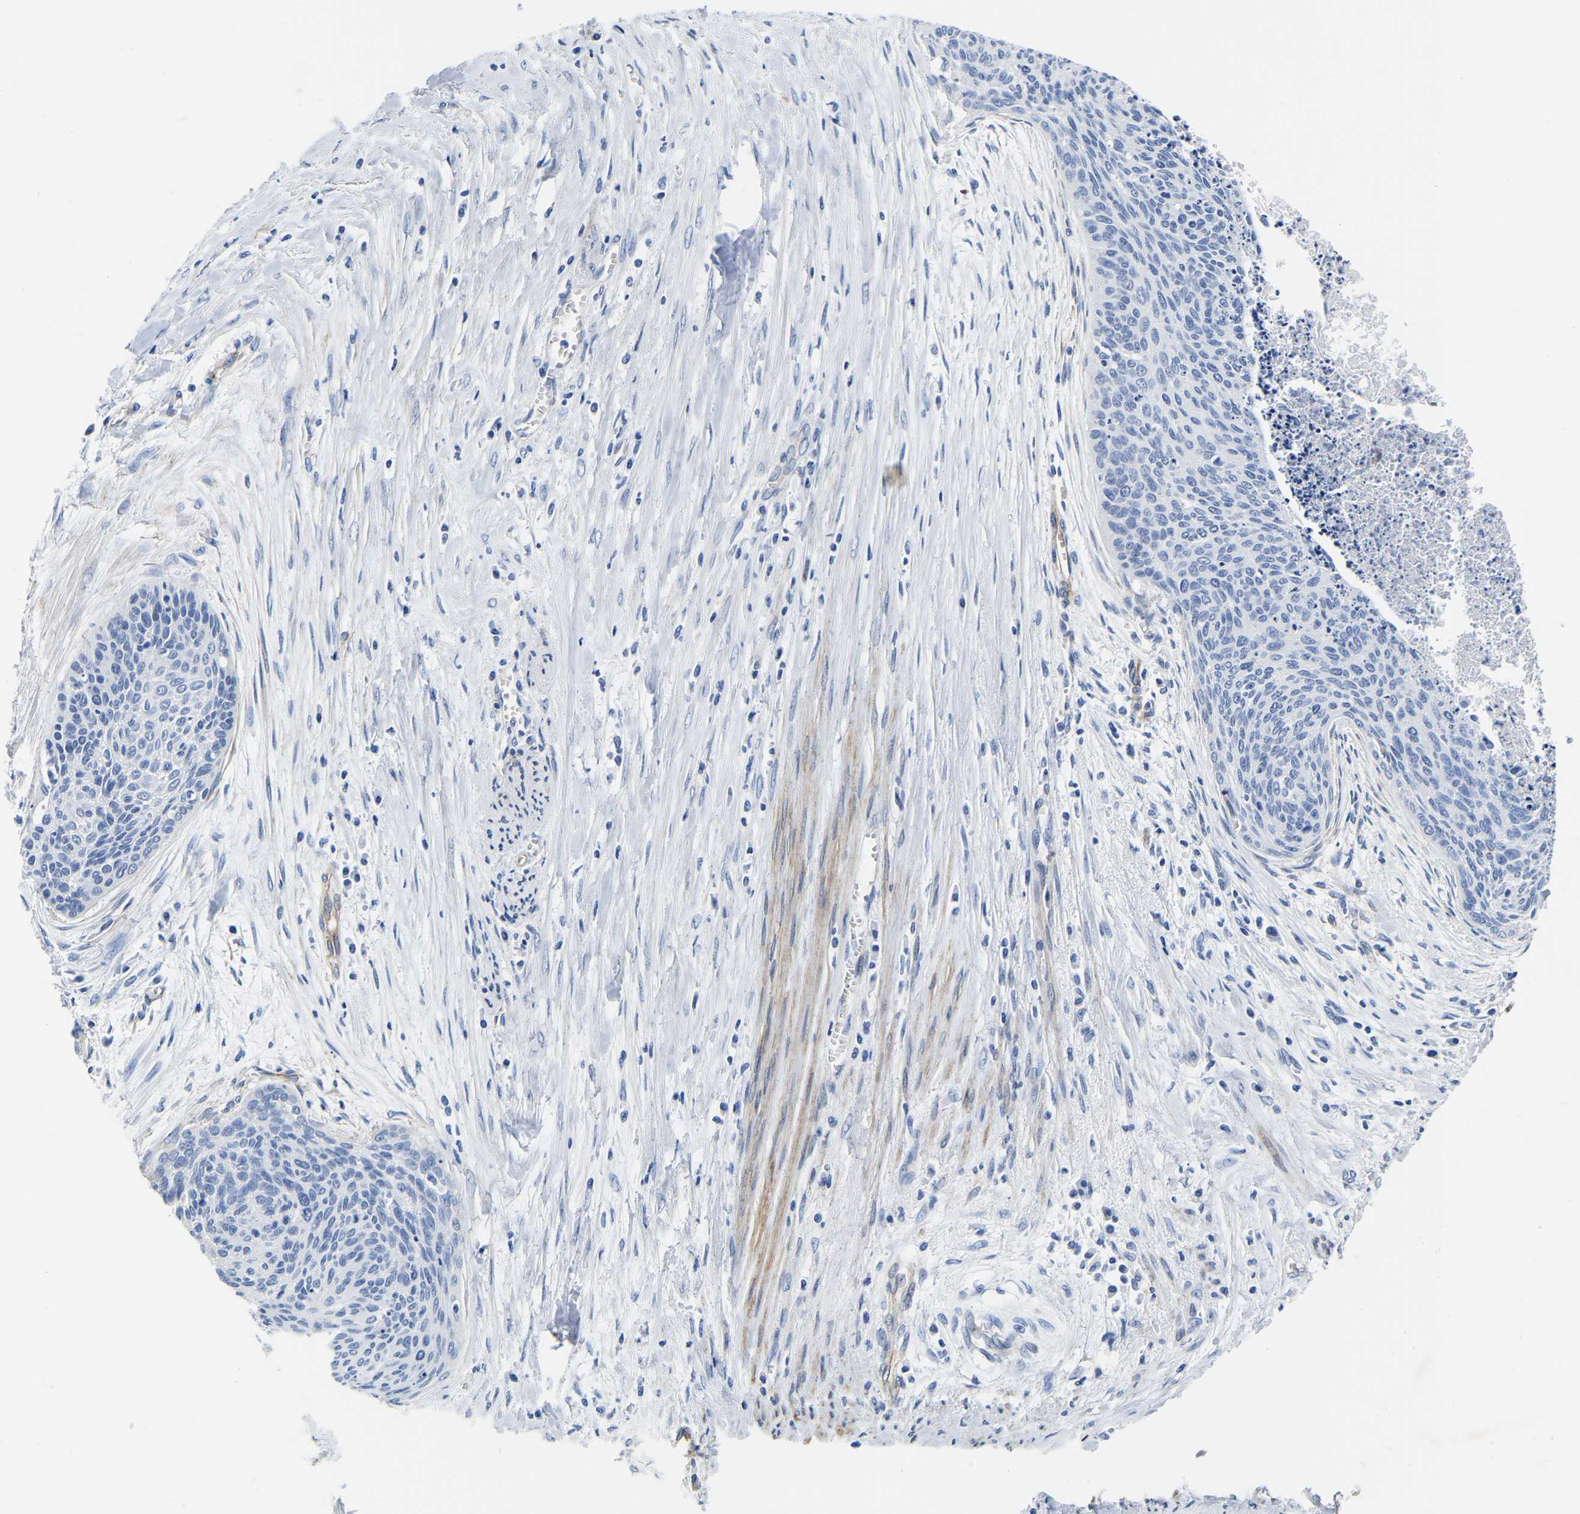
{"staining": {"intensity": "negative", "quantity": "none", "location": "none"}, "tissue": "cervical cancer", "cell_type": "Tumor cells", "image_type": "cancer", "snomed": [{"axis": "morphology", "description": "Squamous cell carcinoma, NOS"}, {"axis": "topography", "description": "Cervix"}], "caption": "The histopathology image reveals no significant staining in tumor cells of squamous cell carcinoma (cervical).", "gene": "SLC45A3", "patient": {"sex": "female", "age": 55}}